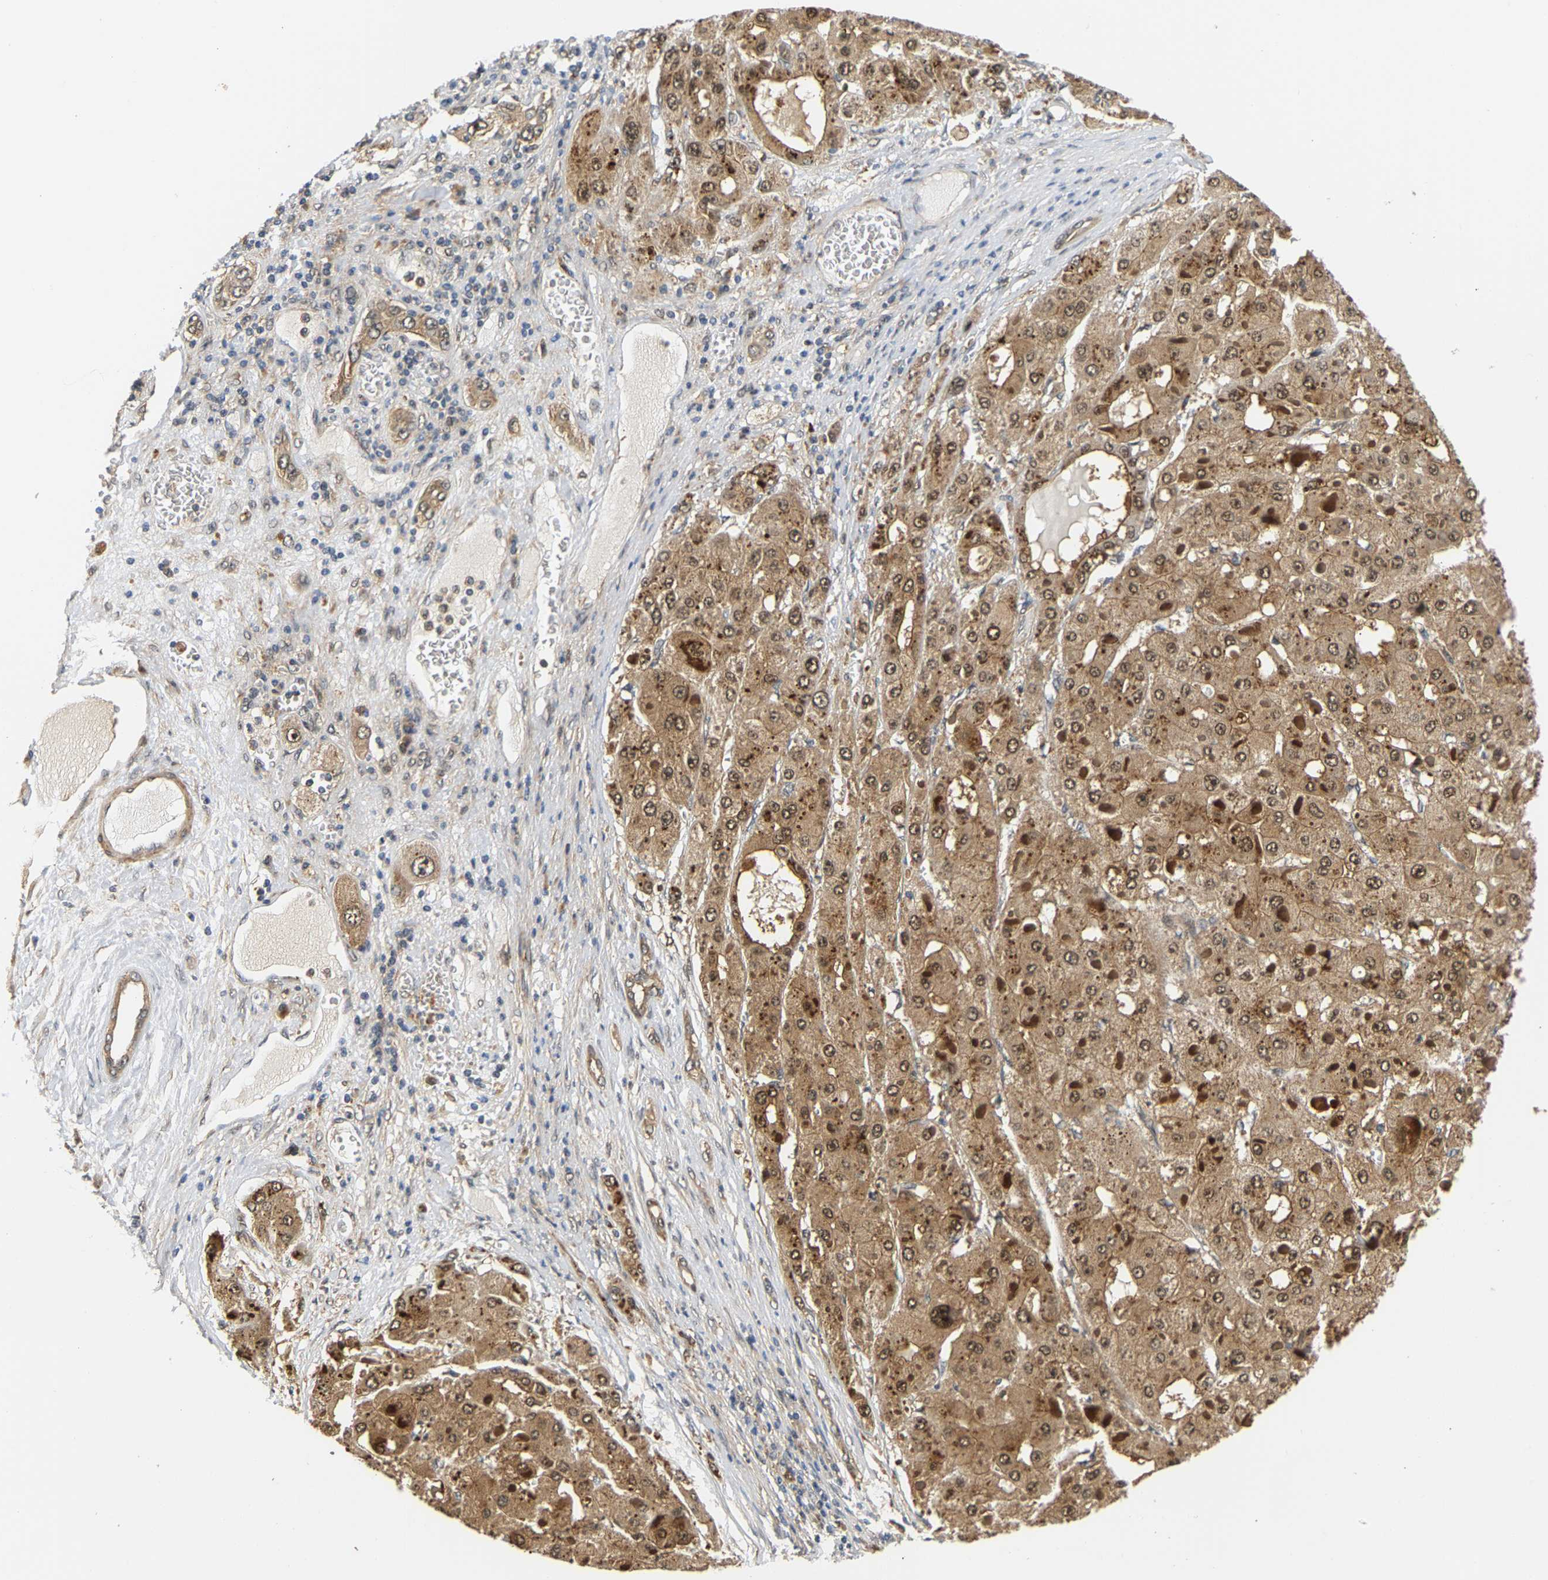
{"staining": {"intensity": "moderate", "quantity": ">75%", "location": "cytoplasmic/membranous,nuclear"}, "tissue": "liver cancer", "cell_type": "Tumor cells", "image_type": "cancer", "snomed": [{"axis": "morphology", "description": "Carcinoma, Hepatocellular, NOS"}, {"axis": "topography", "description": "Liver"}], "caption": "Human hepatocellular carcinoma (liver) stained with a brown dye exhibits moderate cytoplasmic/membranous and nuclear positive expression in approximately >75% of tumor cells.", "gene": "LARP6", "patient": {"sex": "female", "age": 73}}